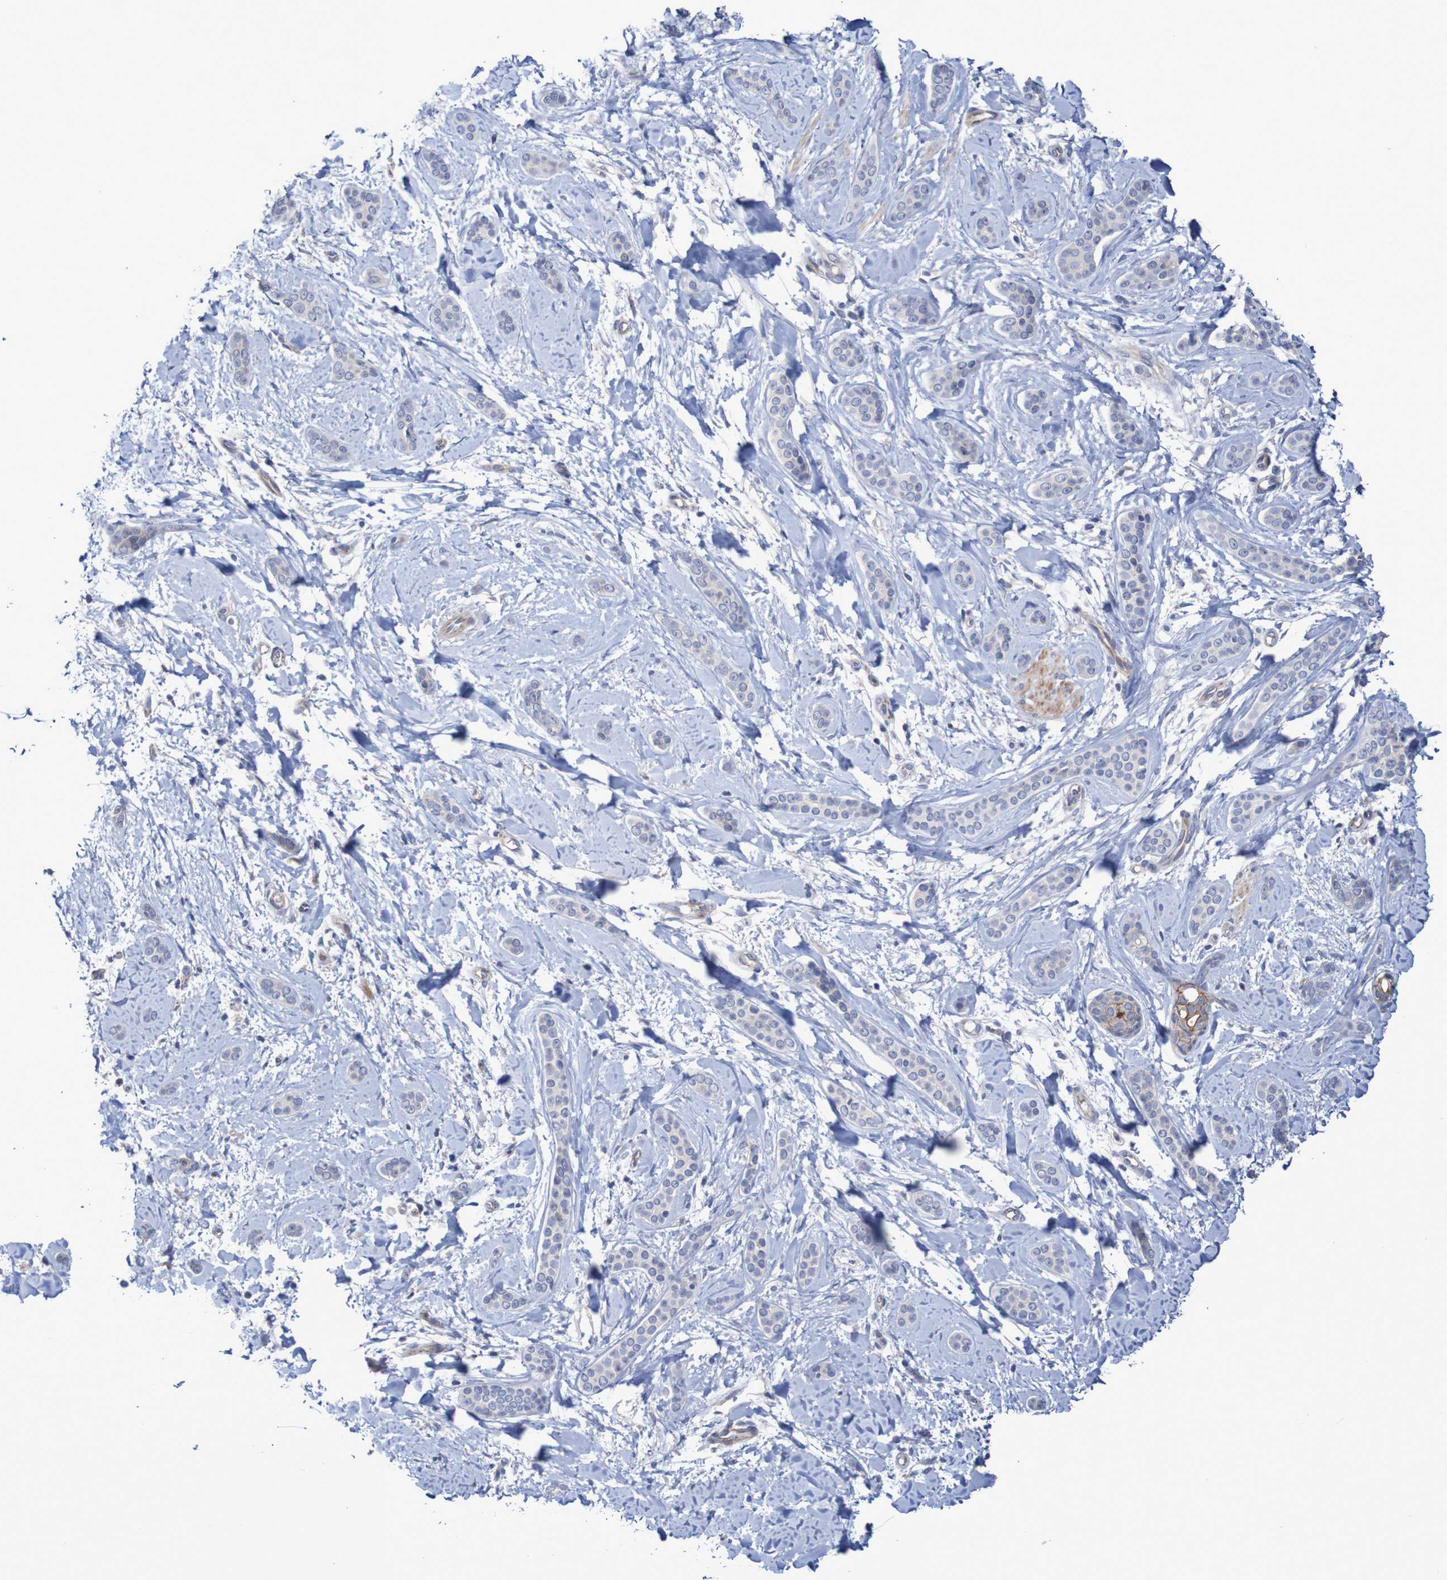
{"staining": {"intensity": "negative", "quantity": "none", "location": "none"}, "tissue": "skin cancer", "cell_type": "Tumor cells", "image_type": "cancer", "snomed": [{"axis": "morphology", "description": "Basal cell carcinoma"}, {"axis": "morphology", "description": "Adnexal tumor, benign"}, {"axis": "topography", "description": "Skin"}], "caption": "Human benign adnexal tumor (skin) stained for a protein using immunohistochemistry (IHC) exhibits no positivity in tumor cells.", "gene": "NECTIN2", "patient": {"sex": "female", "age": 42}}